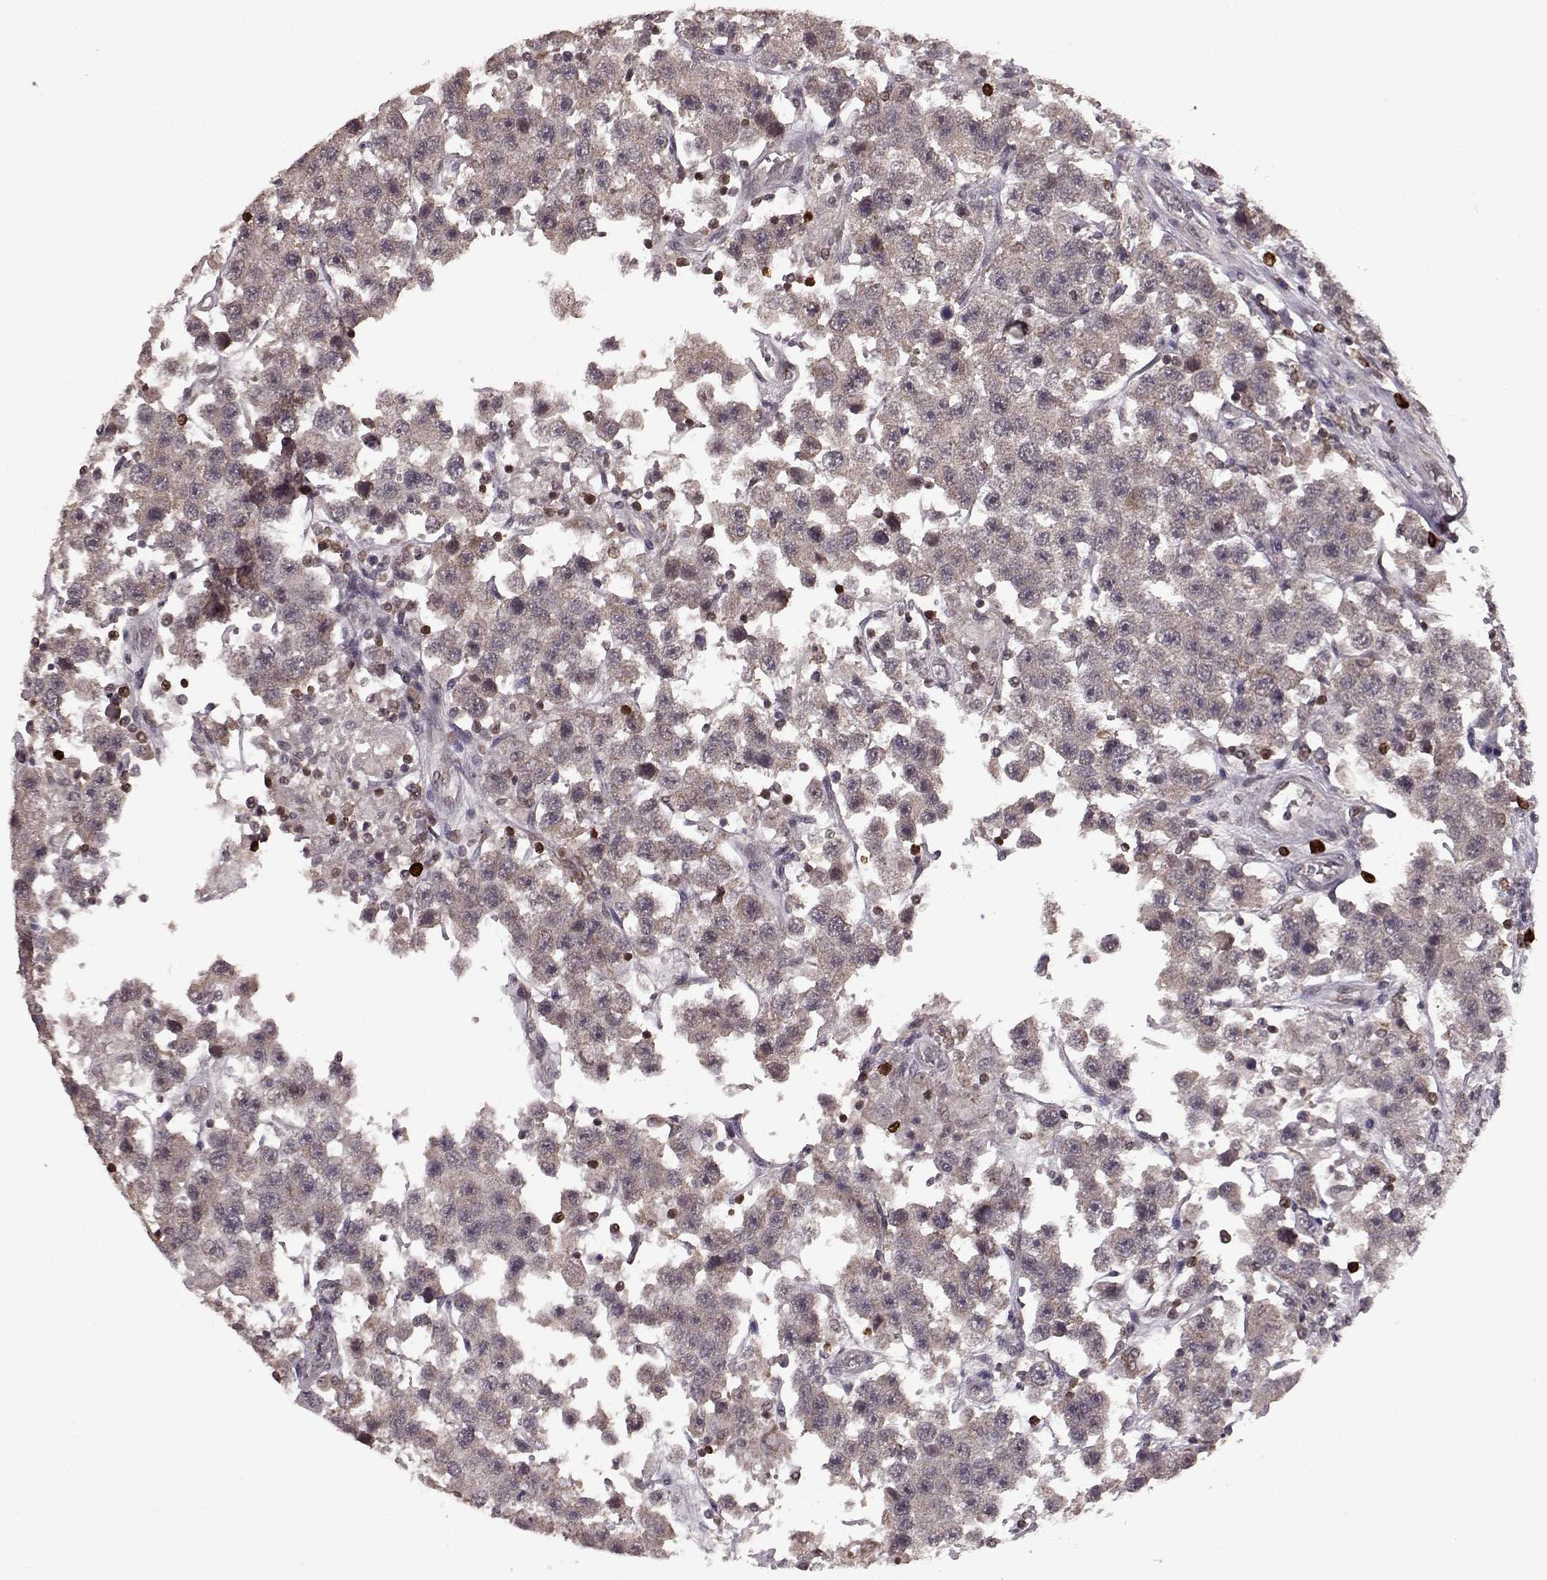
{"staining": {"intensity": "weak", "quantity": ">75%", "location": "cytoplasmic/membranous"}, "tissue": "testis cancer", "cell_type": "Tumor cells", "image_type": "cancer", "snomed": [{"axis": "morphology", "description": "Seminoma, NOS"}, {"axis": "topography", "description": "Testis"}], "caption": "Brown immunohistochemical staining in human testis cancer exhibits weak cytoplasmic/membranous staining in about >75% of tumor cells. (brown staining indicates protein expression, while blue staining denotes nuclei).", "gene": "ELOVL5", "patient": {"sex": "male", "age": 45}}